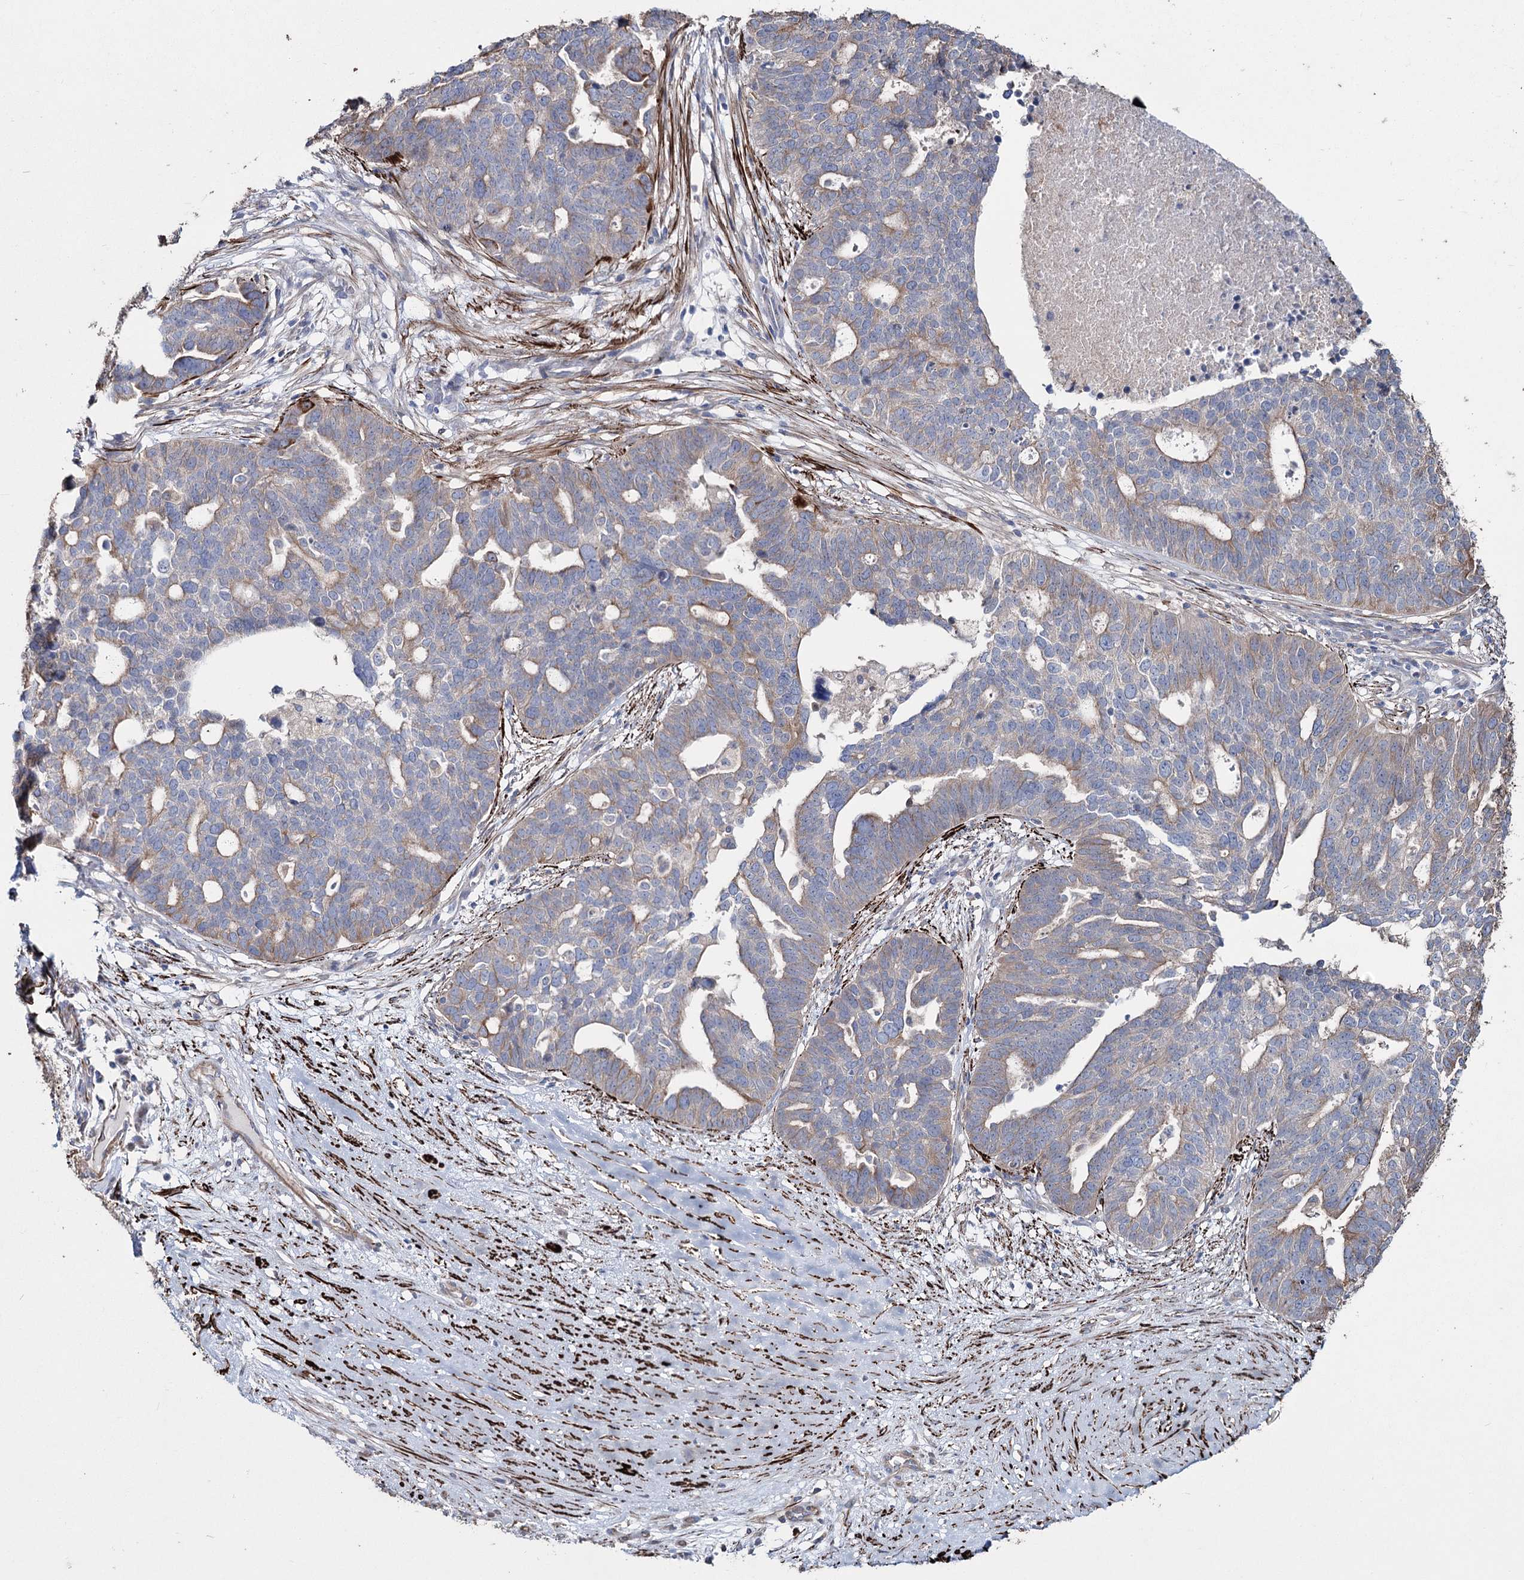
{"staining": {"intensity": "weak", "quantity": "25%-75%", "location": "cytoplasmic/membranous"}, "tissue": "ovarian cancer", "cell_type": "Tumor cells", "image_type": "cancer", "snomed": [{"axis": "morphology", "description": "Cystadenocarcinoma, serous, NOS"}, {"axis": "topography", "description": "Ovary"}], "caption": "High-magnification brightfield microscopy of ovarian cancer (serous cystadenocarcinoma) stained with DAB (brown) and counterstained with hematoxylin (blue). tumor cells exhibit weak cytoplasmic/membranous expression is present in about25%-75% of cells. (DAB (3,3'-diaminobenzidine) = brown stain, brightfield microscopy at high magnification).", "gene": "SUMF1", "patient": {"sex": "female", "age": 59}}